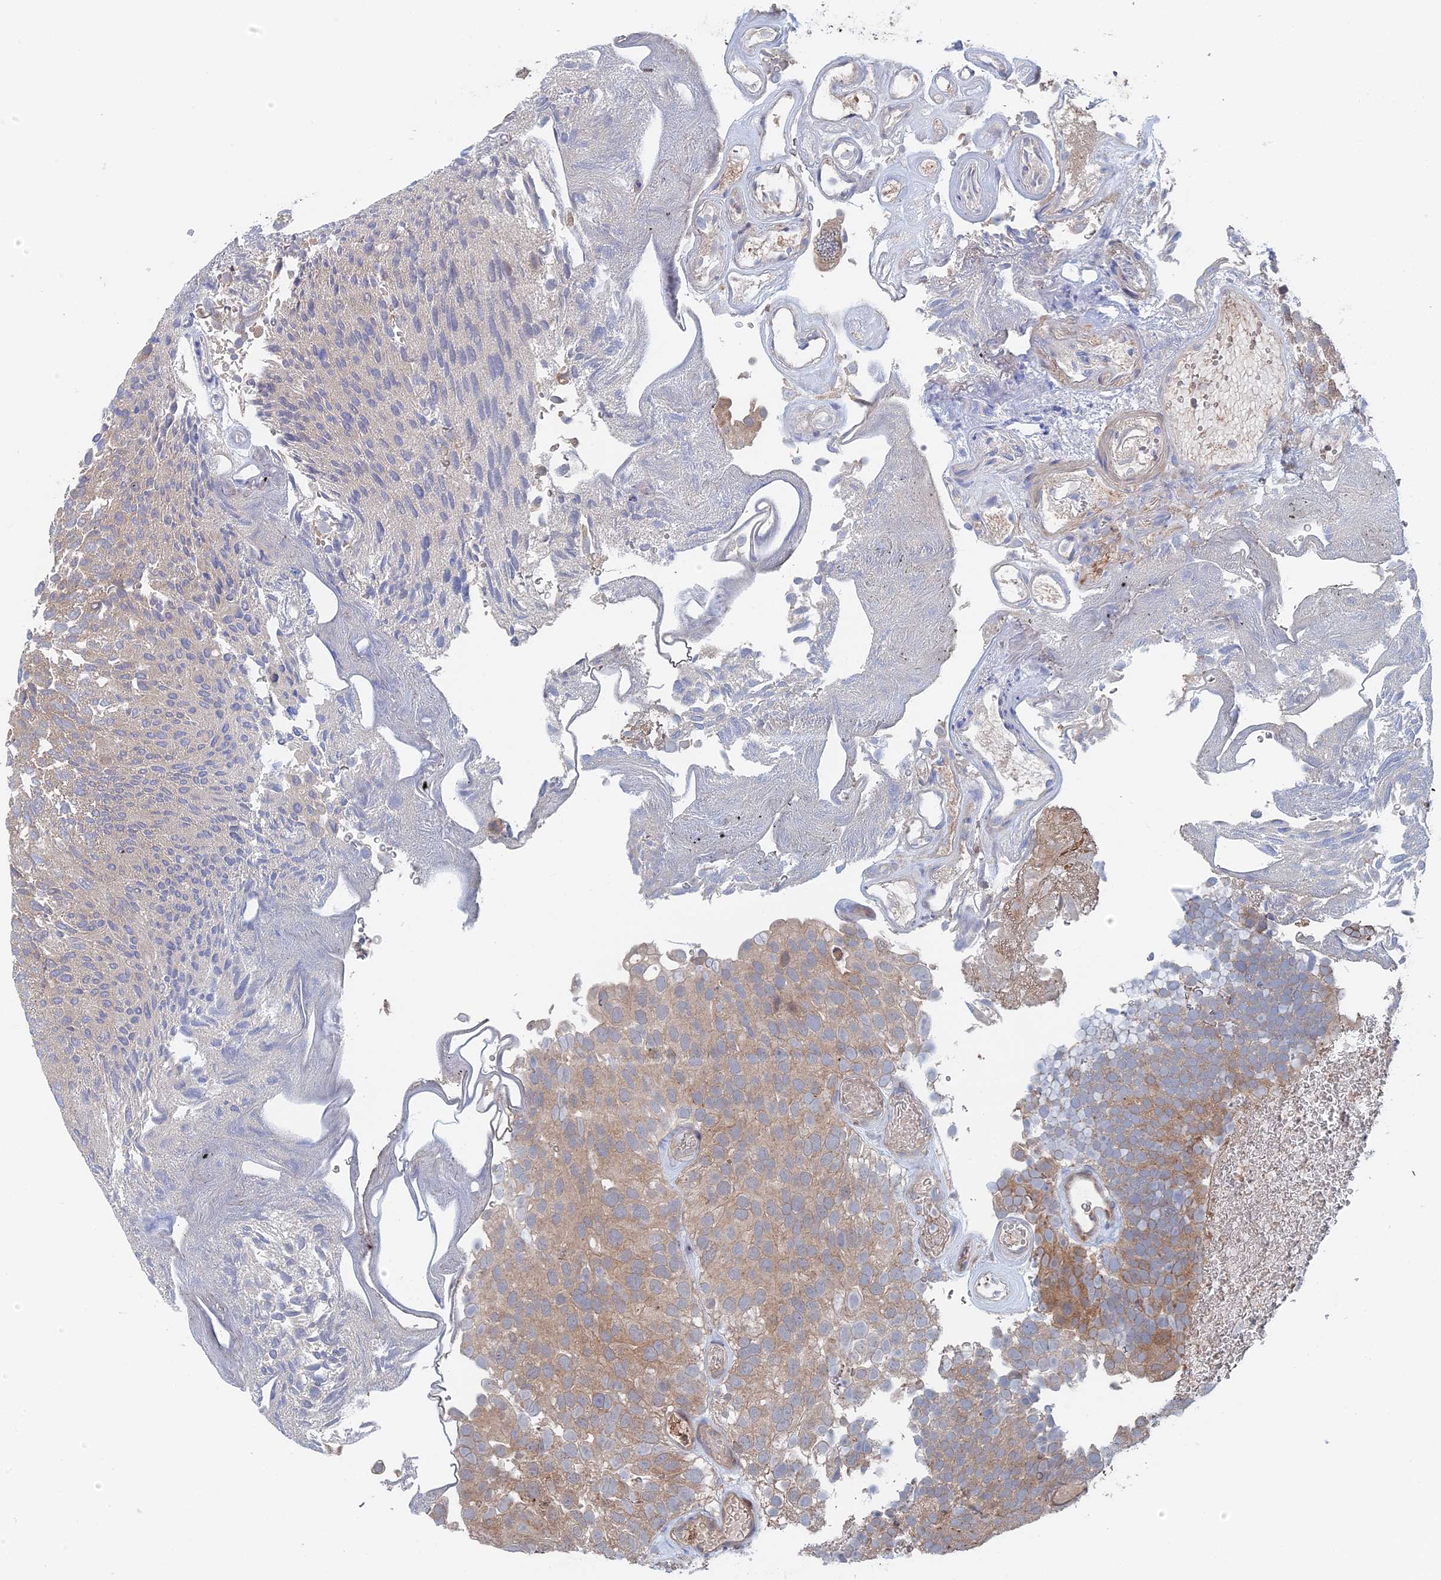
{"staining": {"intensity": "moderate", "quantity": ">75%", "location": "cytoplasmic/membranous,nuclear"}, "tissue": "urothelial cancer", "cell_type": "Tumor cells", "image_type": "cancer", "snomed": [{"axis": "morphology", "description": "Urothelial carcinoma, Low grade"}, {"axis": "topography", "description": "Urinary bladder"}], "caption": "A high-resolution histopathology image shows immunohistochemistry staining of urothelial carcinoma (low-grade), which displays moderate cytoplasmic/membranous and nuclear expression in about >75% of tumor cells.", "gene": "ELOVL6", "patient": {"sex": "male", "age": 78}}